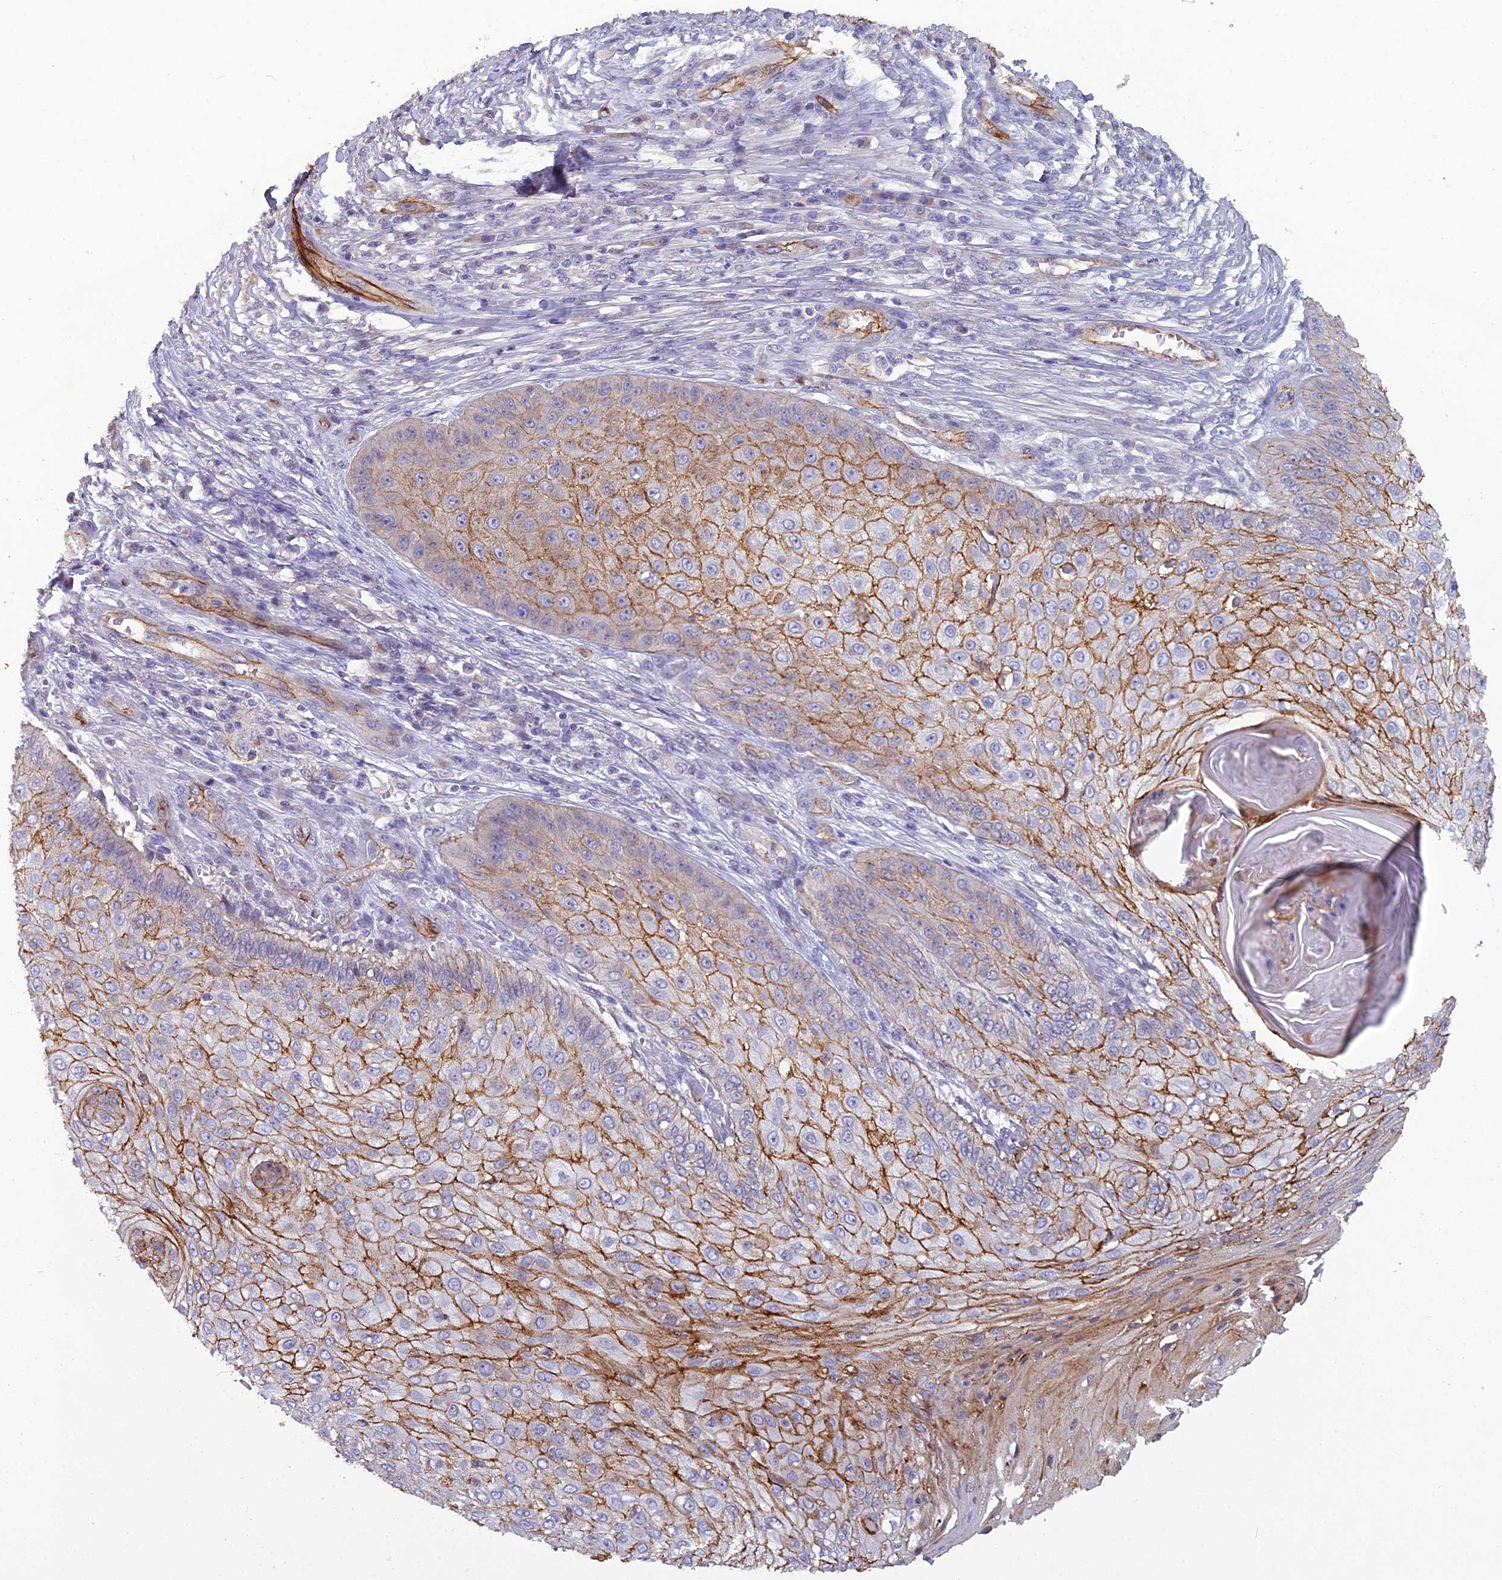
{"staining": {"intensity": "moderate", "quantity": "25%-75%", "location": "cytoplasmic/membranous"}, "tissue": "skin cancer", "cell_type": "Tumor cells", "image_type": "cancer", "snomed": [{"axis": "morphology", "description": "Squamous cell carcinoma, NOS"}, {"axis": "topography", "description": "Skin"}], "caption": "Immunohistochemistry histopathology image of skin squamous cell carcinoma stained for a protein (brown), which exhibits medium levels of moderate cytoplasmic/membranous expression in about 25%-75% of tumor cells.", "gene": "CFAP47", "patient": {"sex": "male", "age": 70}}